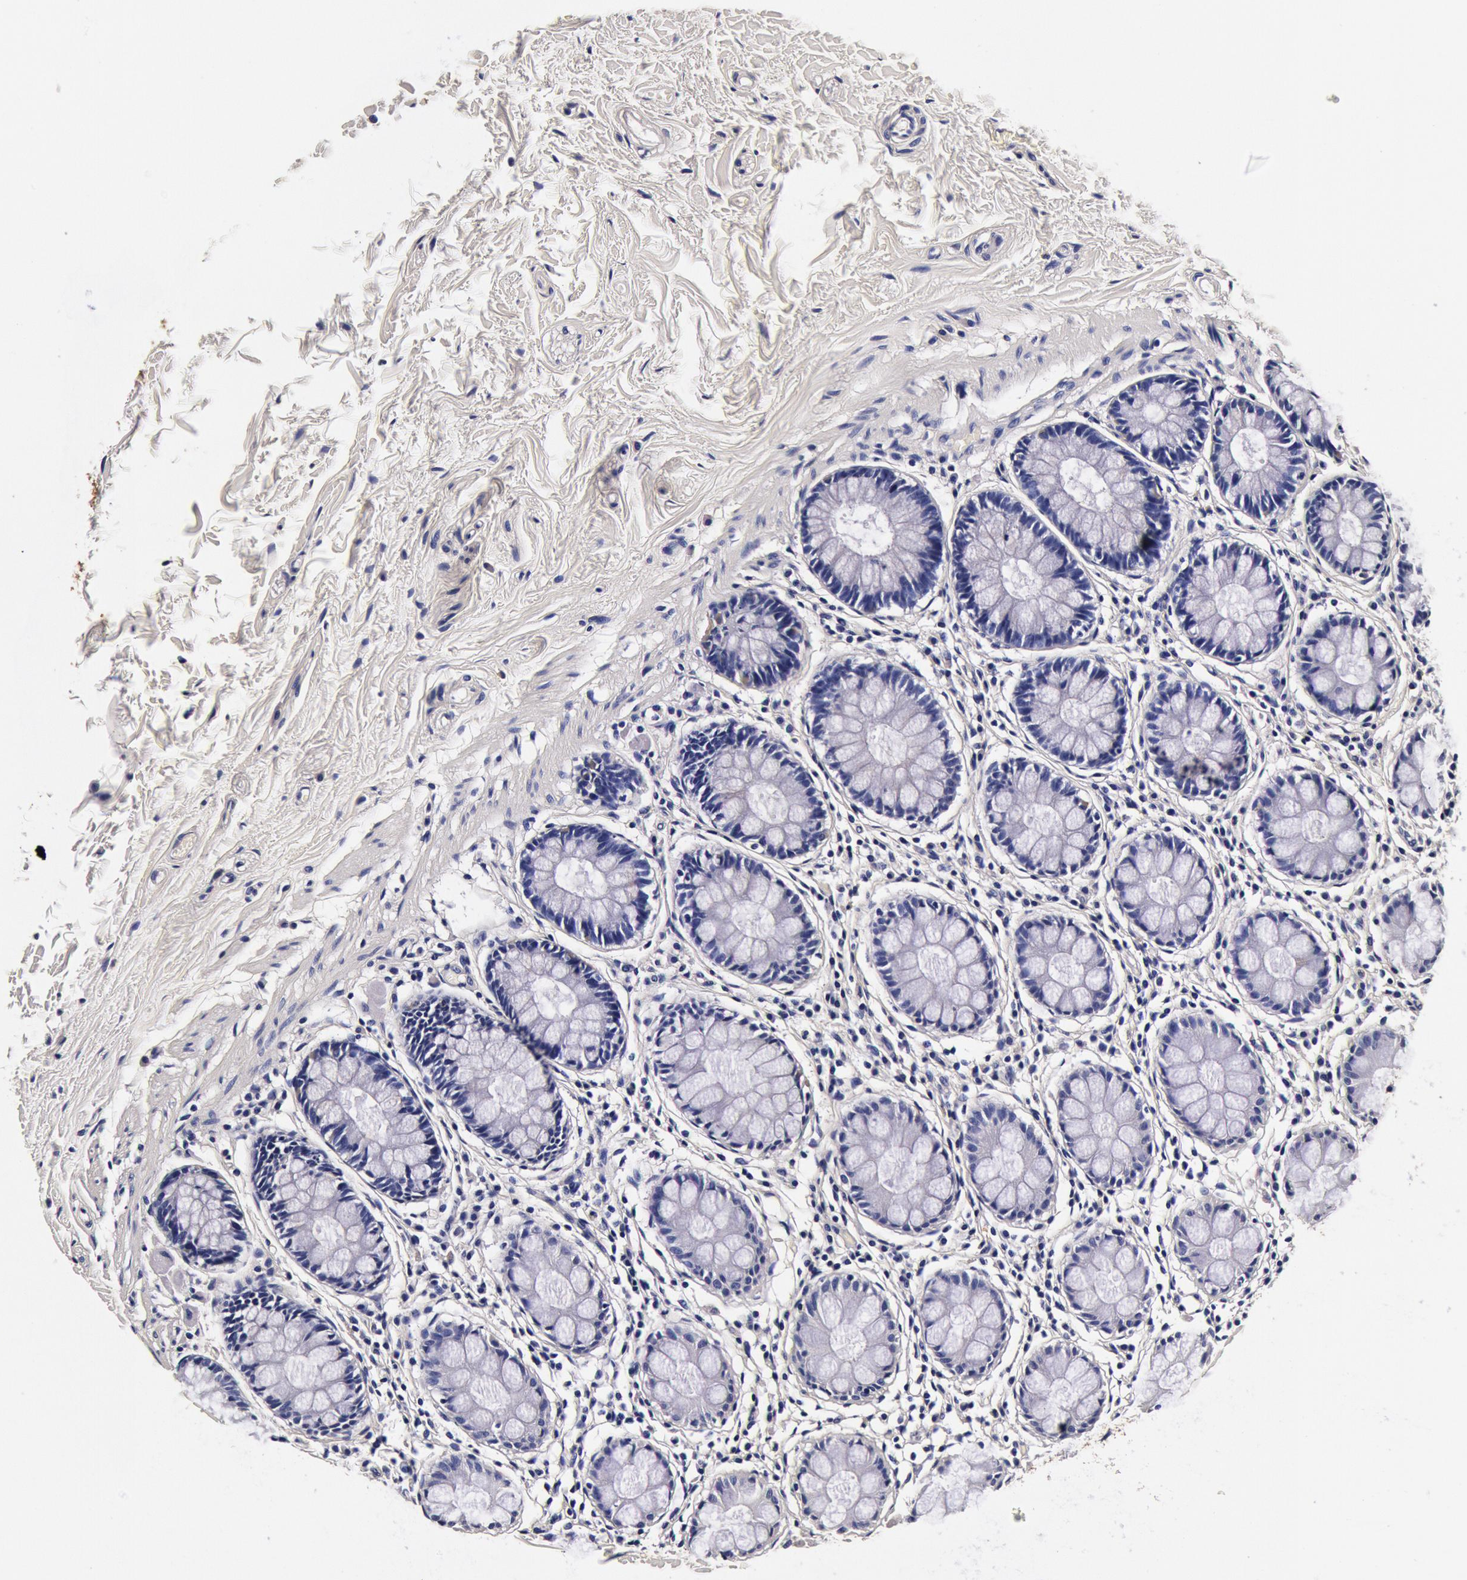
{"staining": {"intensity": "negative", "quantity": "none", "location": "none"}, "tissue": "rectum", "cell_type": "Glandular cells", "image_type": "normal", "snomed": [{"axis": "morphology", "description": "Normal tissue, NOS"}, {"axis": "topography", "description": "Rectum"}], "caption": "High magnification brightfield microscopy of unremarkable rectum stained with DAB (brown) and counterstained with hematoxylin (blue): glandular cells show no significant positivity. (IHC, brightfield microscopy, high magnification).", "gene": "CCDC22", "patient": {"sex": "male", "age": 86}}